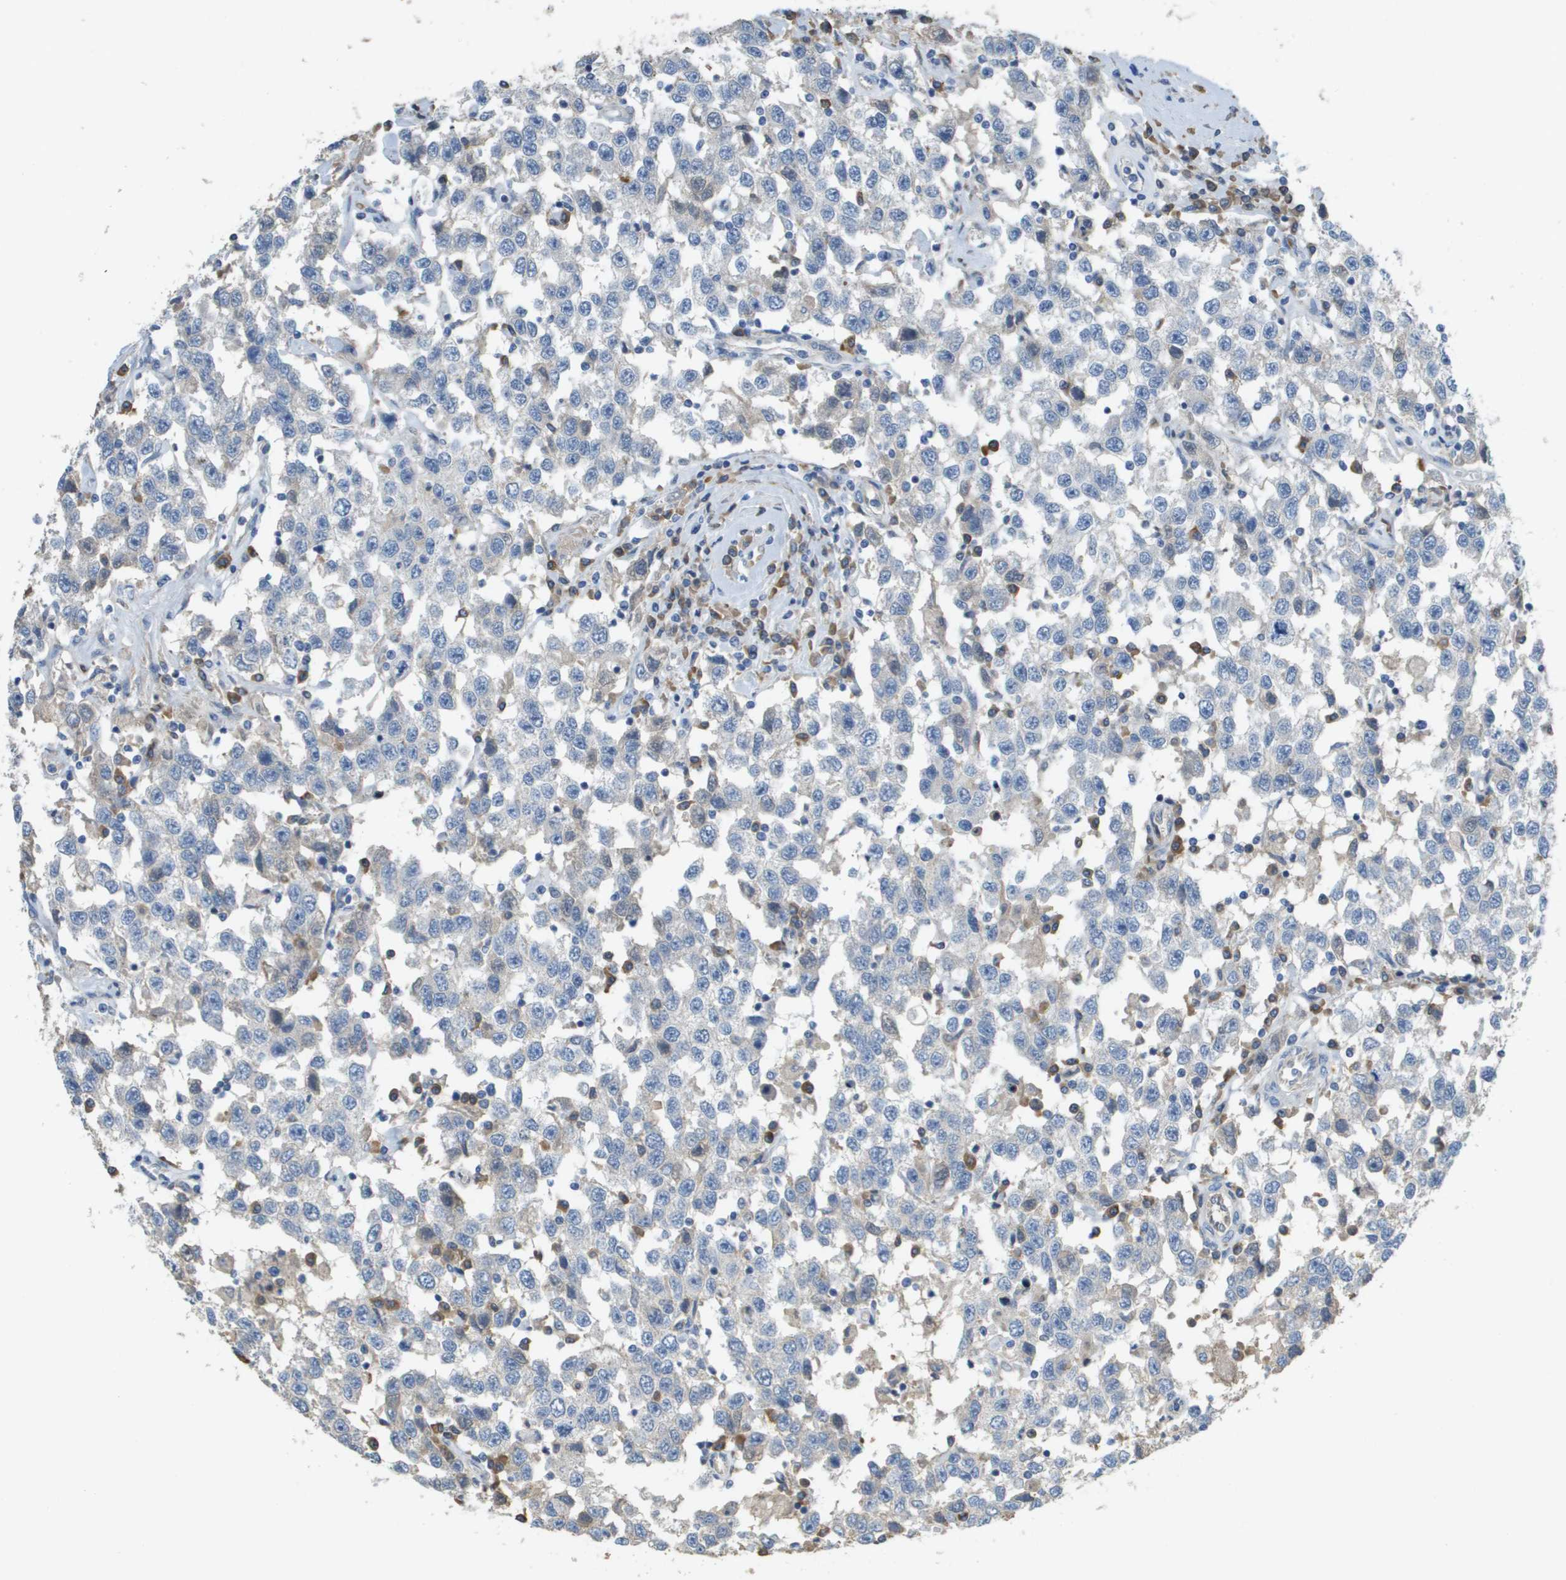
{"staining": {"intensity": "negative", "quantity": "none", "location": "none"}, "tissue": "testis cancer", "cell_type": "Tumor cells", "image_type": "cancer", "snomed": [{"axis": "morphology", "description": "Seminoma, NOS"}, {"axis": "topography", "description": "Testis"}], "caption": "Testis seminoma was stained to show a protein in brown. There is no significant positivity in tumor cells.", "gene": "CASP10", "patient": {"sex": "male", "age": 41}}